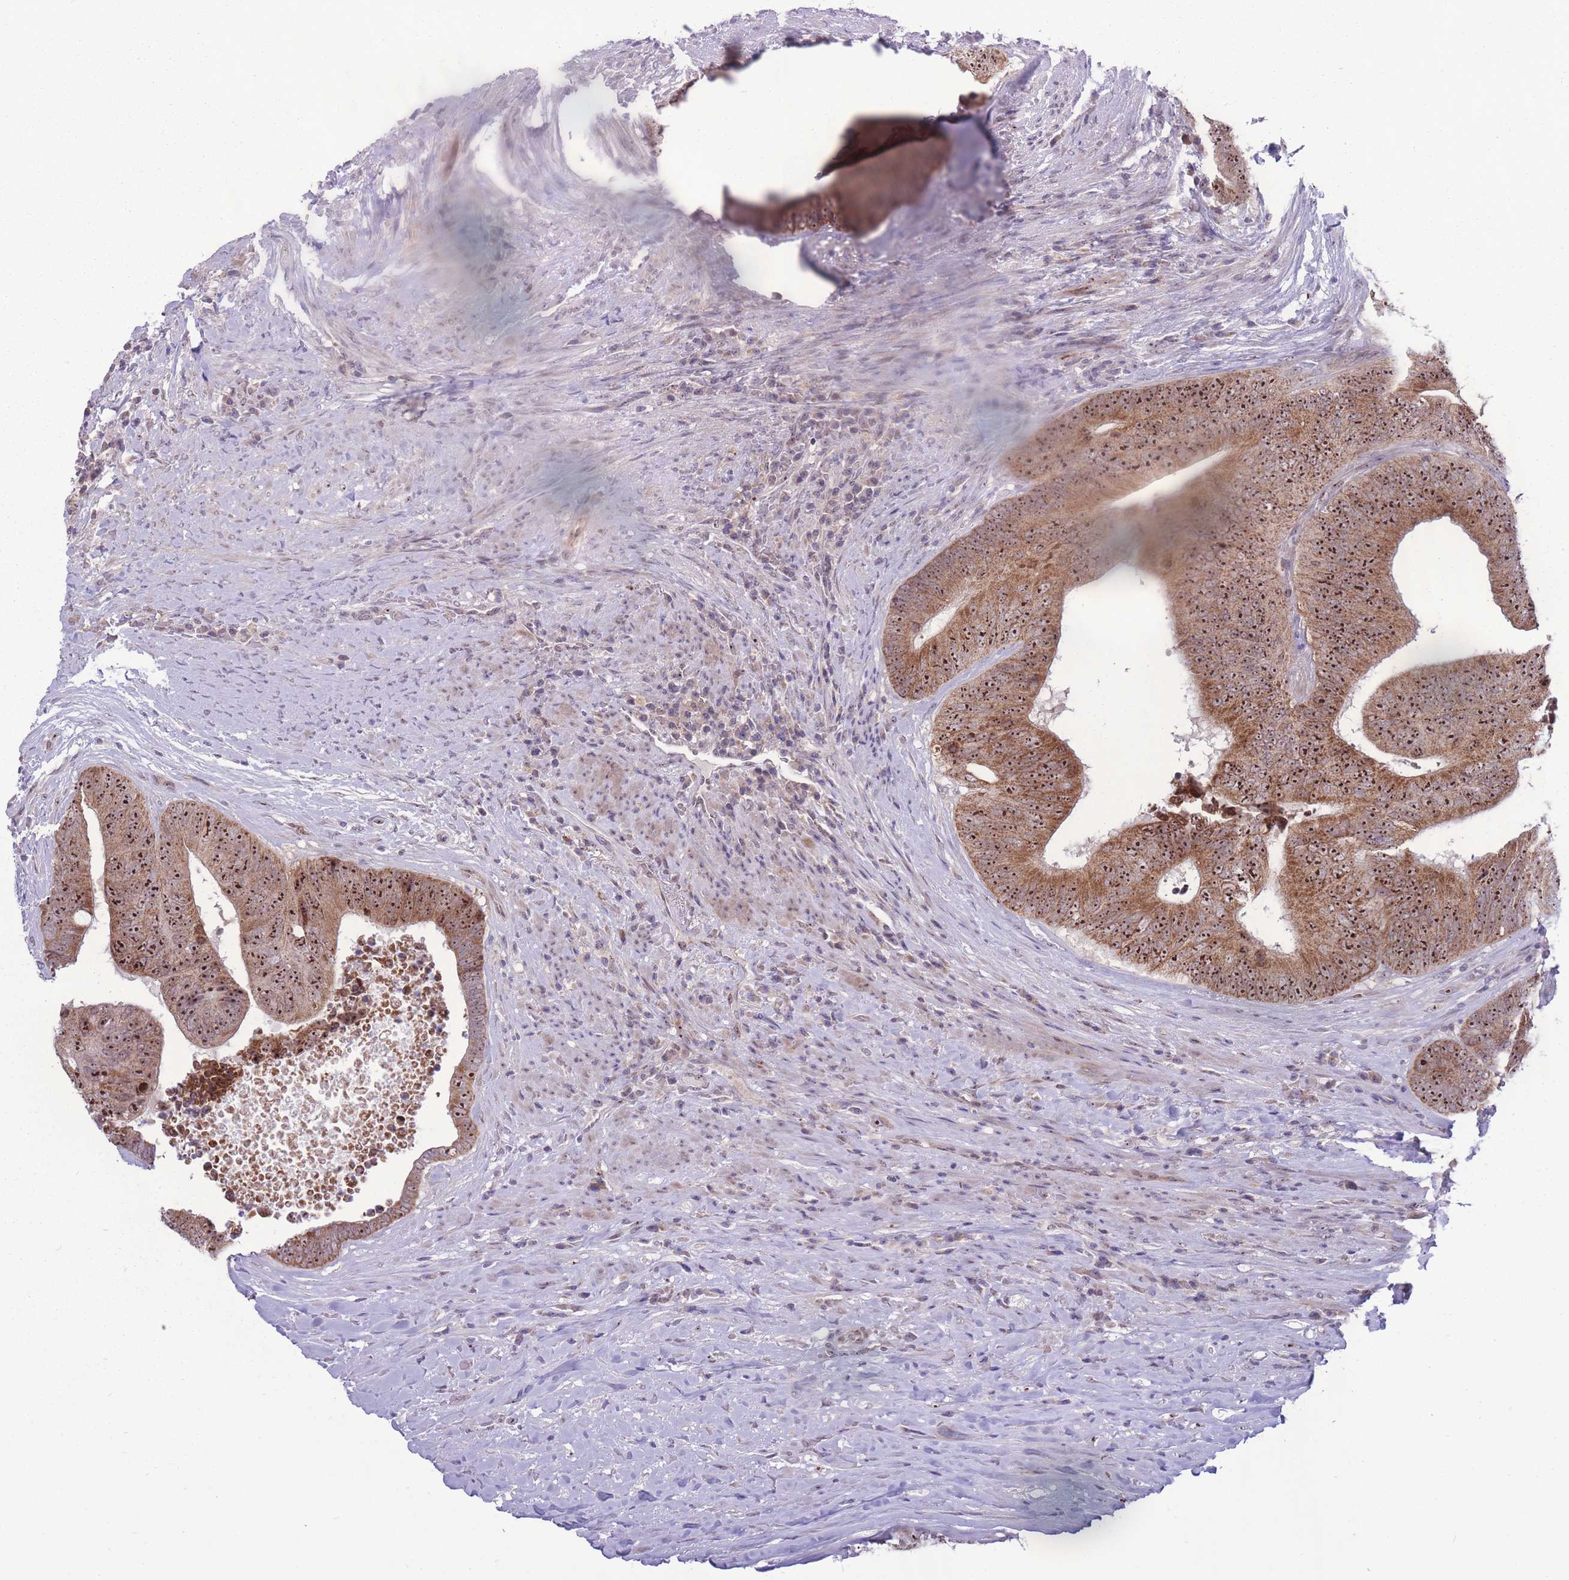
{"staining": {"intensity": "strong", "quantity": ">75%", "location": "cytoplasmic/membranous,nuclear"}, "tissue": "colorectal cancer", "cell_type": "Tumor cells", "image_type": "cancer", "snomed": [{"axis": "morphology", "description": "Adenocarcinoma, NOS"}, {"axis": "topography", "description": "Rectum"}], "caption": "Tumor cells exhibit high levels of strong cytoplasmic/membranous and nuclear expression in approximately >75% of cells in human colorectal cancer. The protein is stained brown, and the nuclei are stained in blue (DAB IHC with brightfield microscopy, high magnification).", "gene": "MCIDAS", "patient": {"sex": "male", "age": 72}}